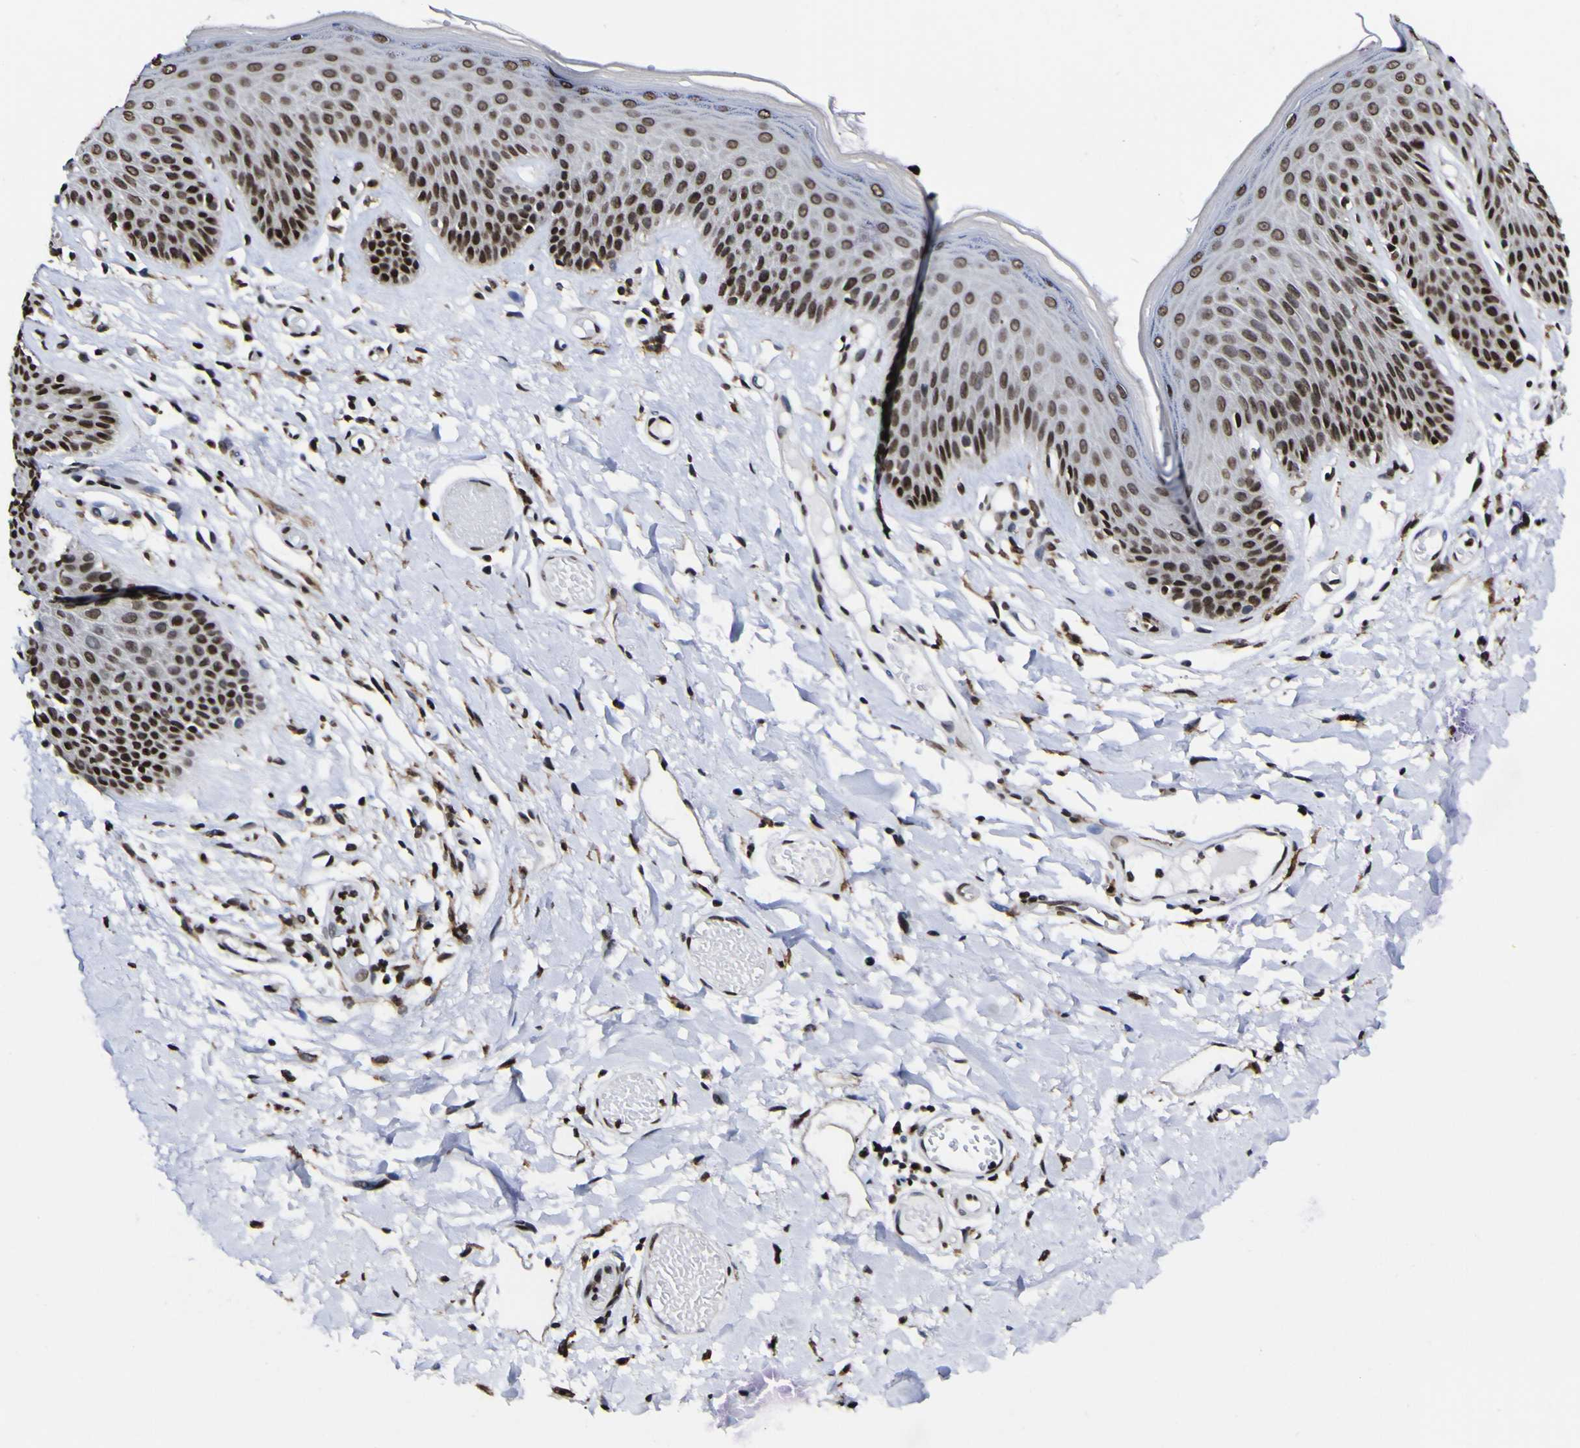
{"staining": {"intensity": "strong", "quantity": ">75%", "location": "nuclear"}, "tissue": "skin", "cell_type": "Epidermal cells", "image_type": "normal", "snomed": [{"axis": "morphology", "description": "Normal tissue, NOS"}, {"axis": "topography", "description": "Vulva"}], "caption": "The histopathology image shows staining of normal skin, revealing strong nuclear protein positivity (brown color) within epidermal cells. The protein of interest is shown in brown color, while the nuclei are stained blue.", "gene": "PIAS1", "patient": {"sex": "female", "age": 73}}